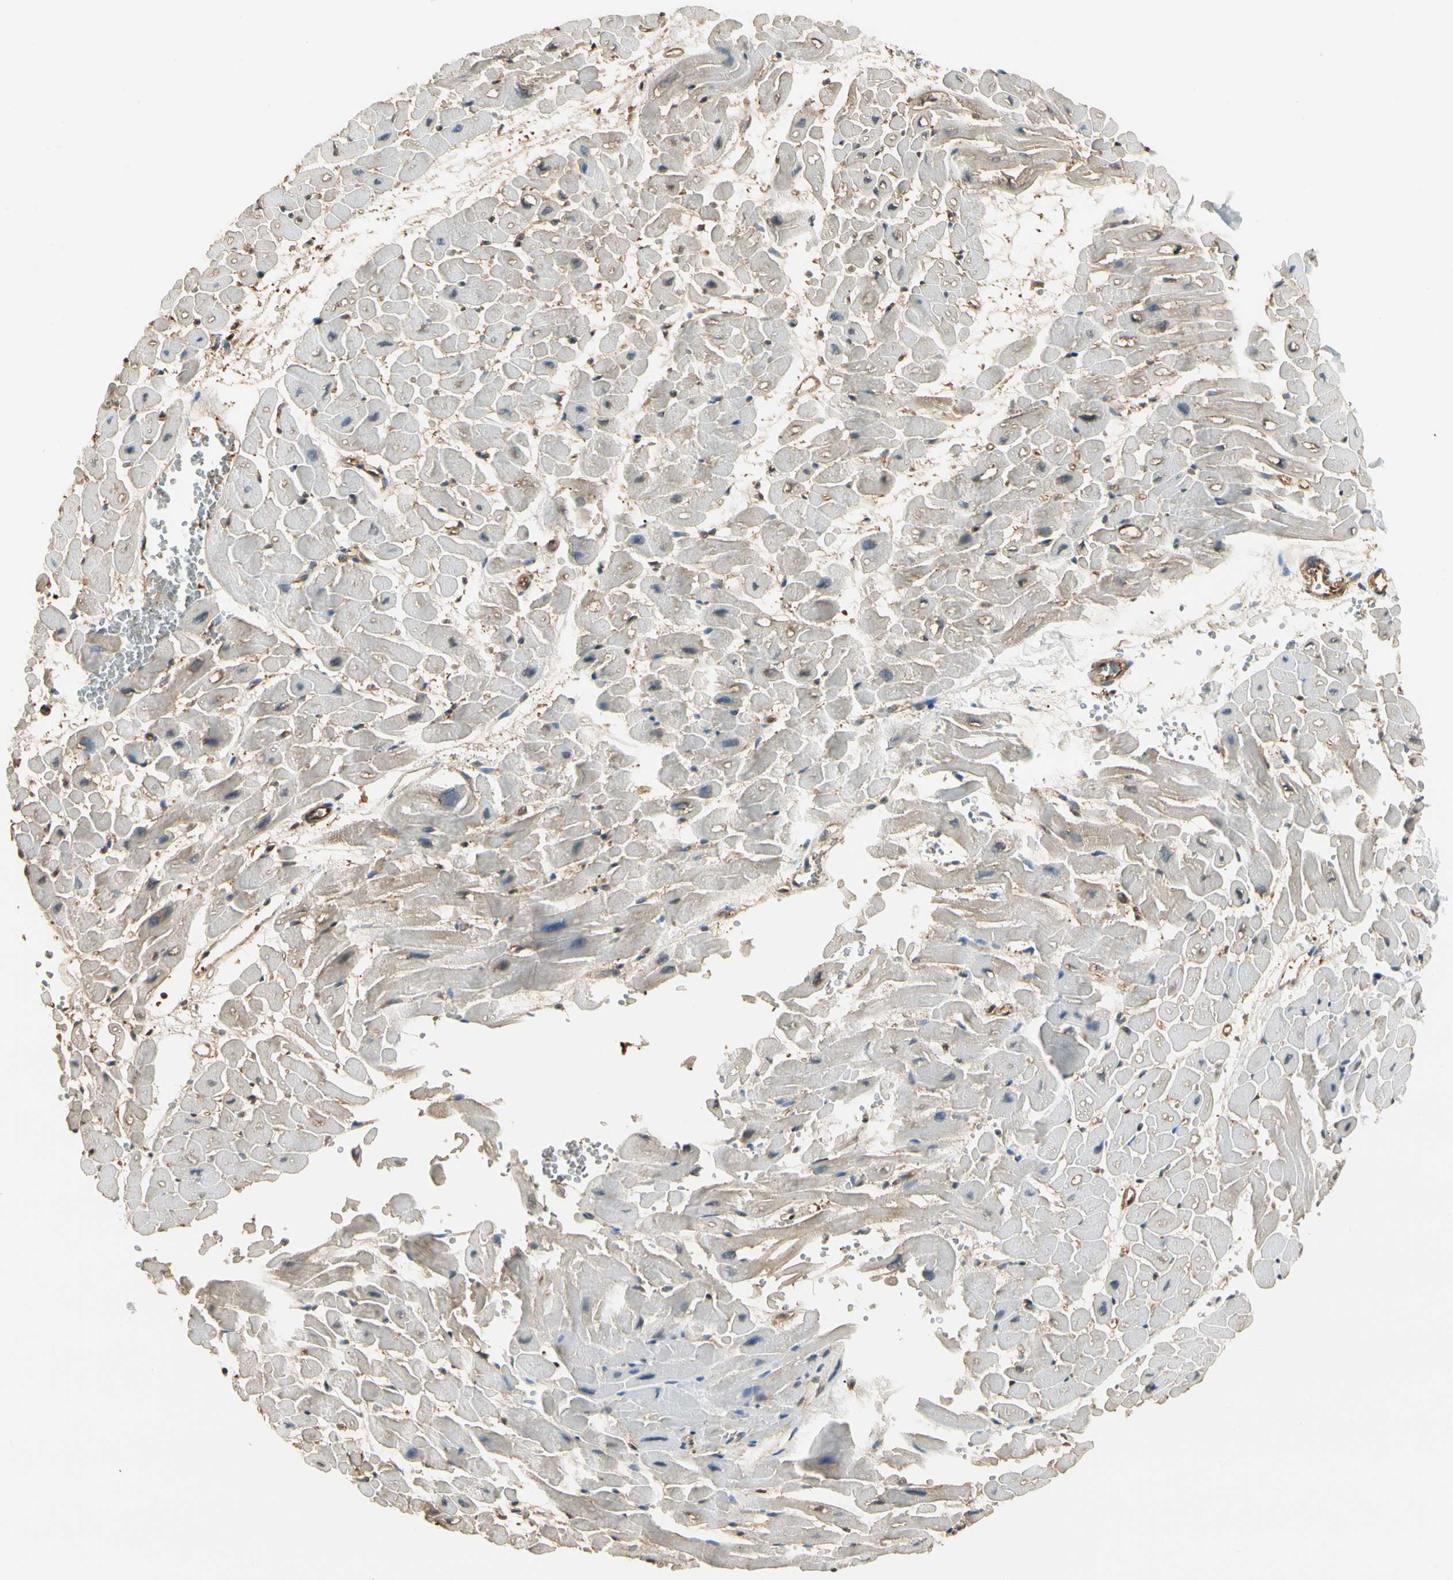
{"staining": {"intensity": "weak", "quantity": "<25%", "location": "cytoplasmic/membranous"}, "tissue": "heart muscle", "cell_type": "Cardiomyocytes", "image_type": "normal", "snomed": [{"axis": "morphology", "description": "Normal tissue, NOS"}, {"axis": "topography", "description": "Heart"}], "caption": "DAB (3,3'-diaminobenzidine) immunohistochemical staining of unremarkable heart muscle shows no significant expression in cardiomyocytes.", "gene": "YWHAE", "patient": {"sex": "male", "age": 45}}